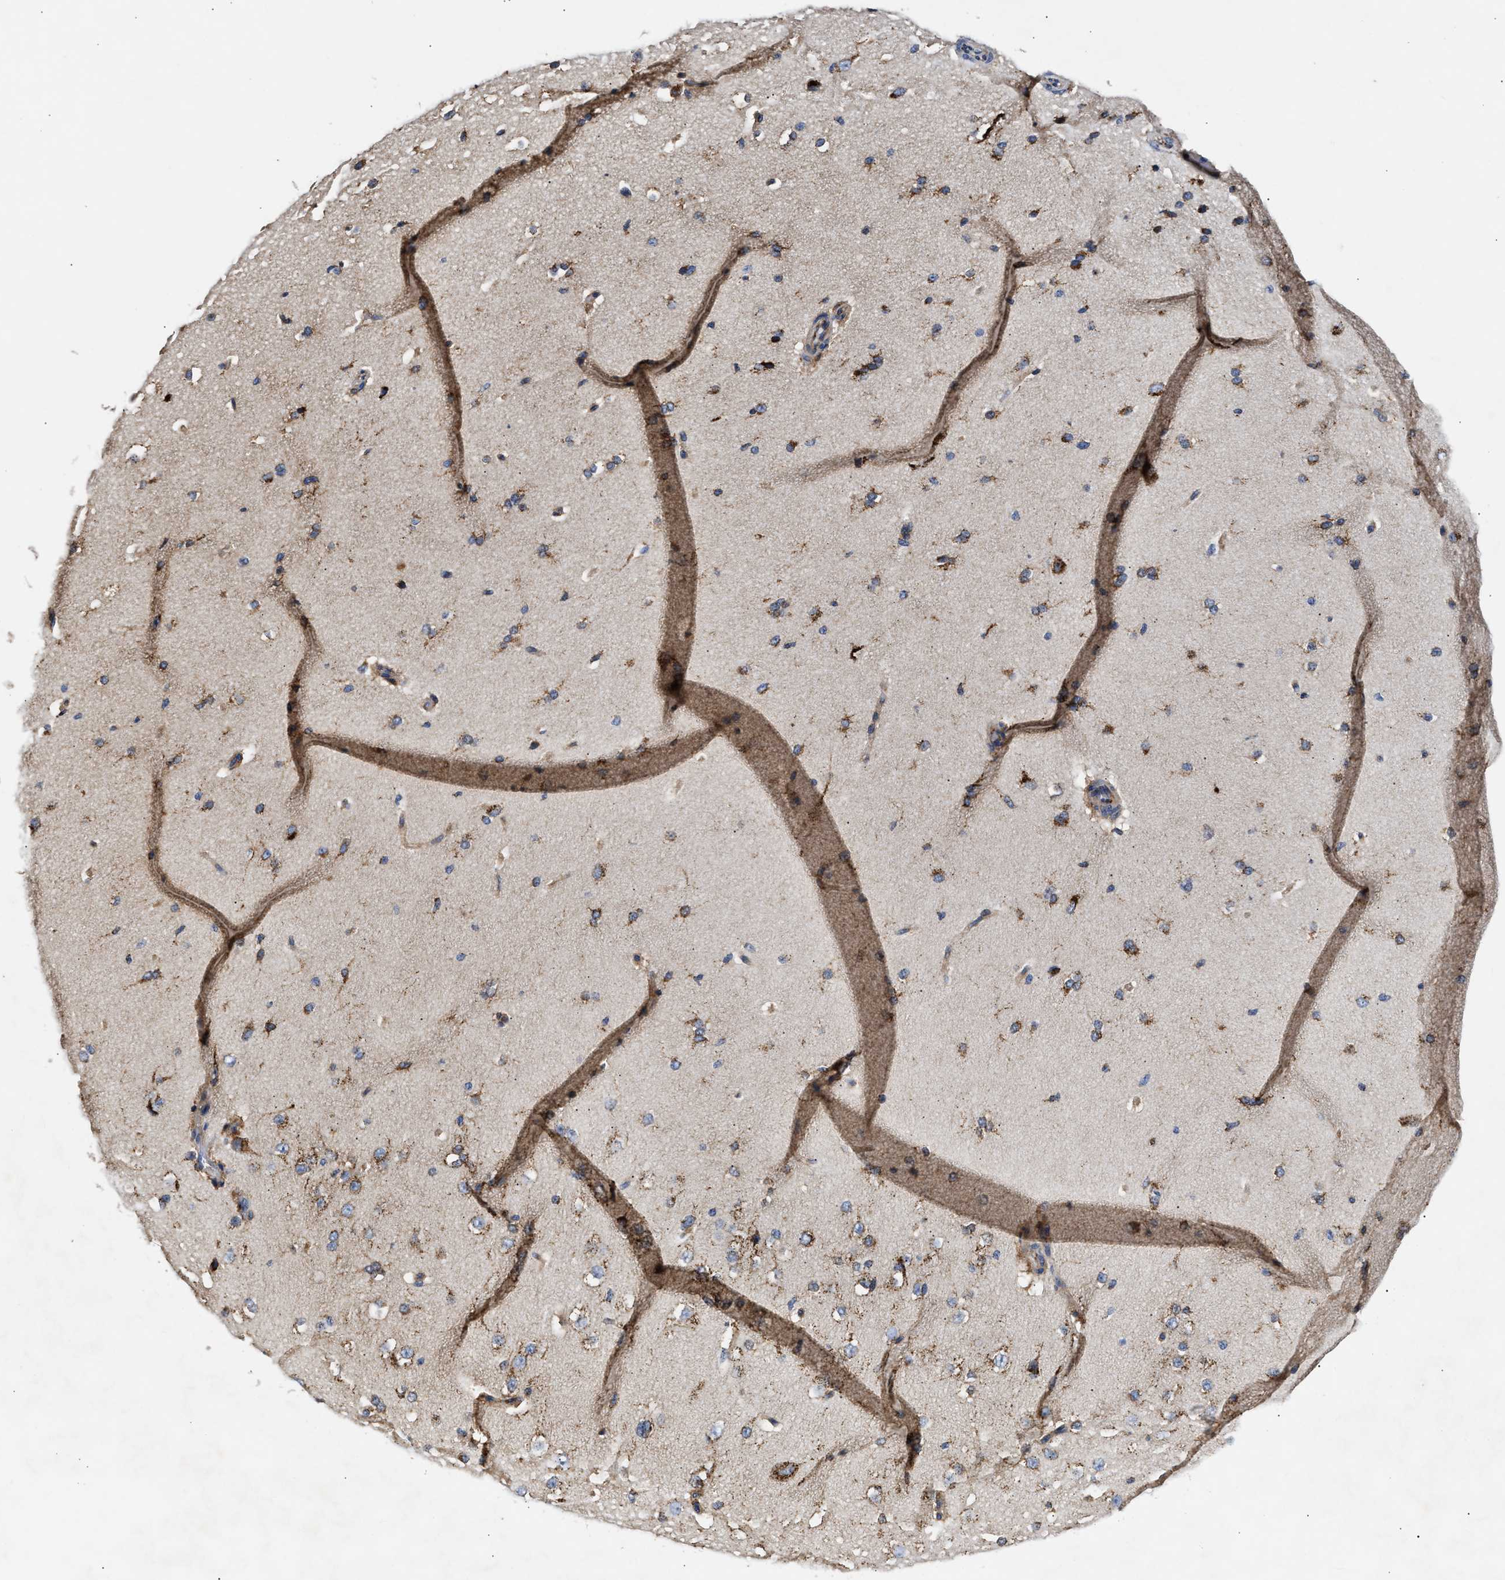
{"staining": {"intensity": "weak", "quantity": ">75%", "location": "cytoplasmic/membranous"}, "tissue": "cerebral cortex", "cell_type": "Endothelial cells", "image_type": "normal", "snomed": [{"axis": "morphology", "description": "Normal tissue, NOS"}, {"axis": "morphology", "description": "Developmental malformation"}, {"axis": "topography", "description": "Cerebral cortex"}], "caption": "DAB (3,3'-diaminobenzidine) immunohistochemical staining of benign cerebral cortex shows weak cytoplasmic/membranous protein staining in approximately >75% of endothelial cells.", "gene": "CCDC146", "patient": {"sex": "female", "age": 30}}